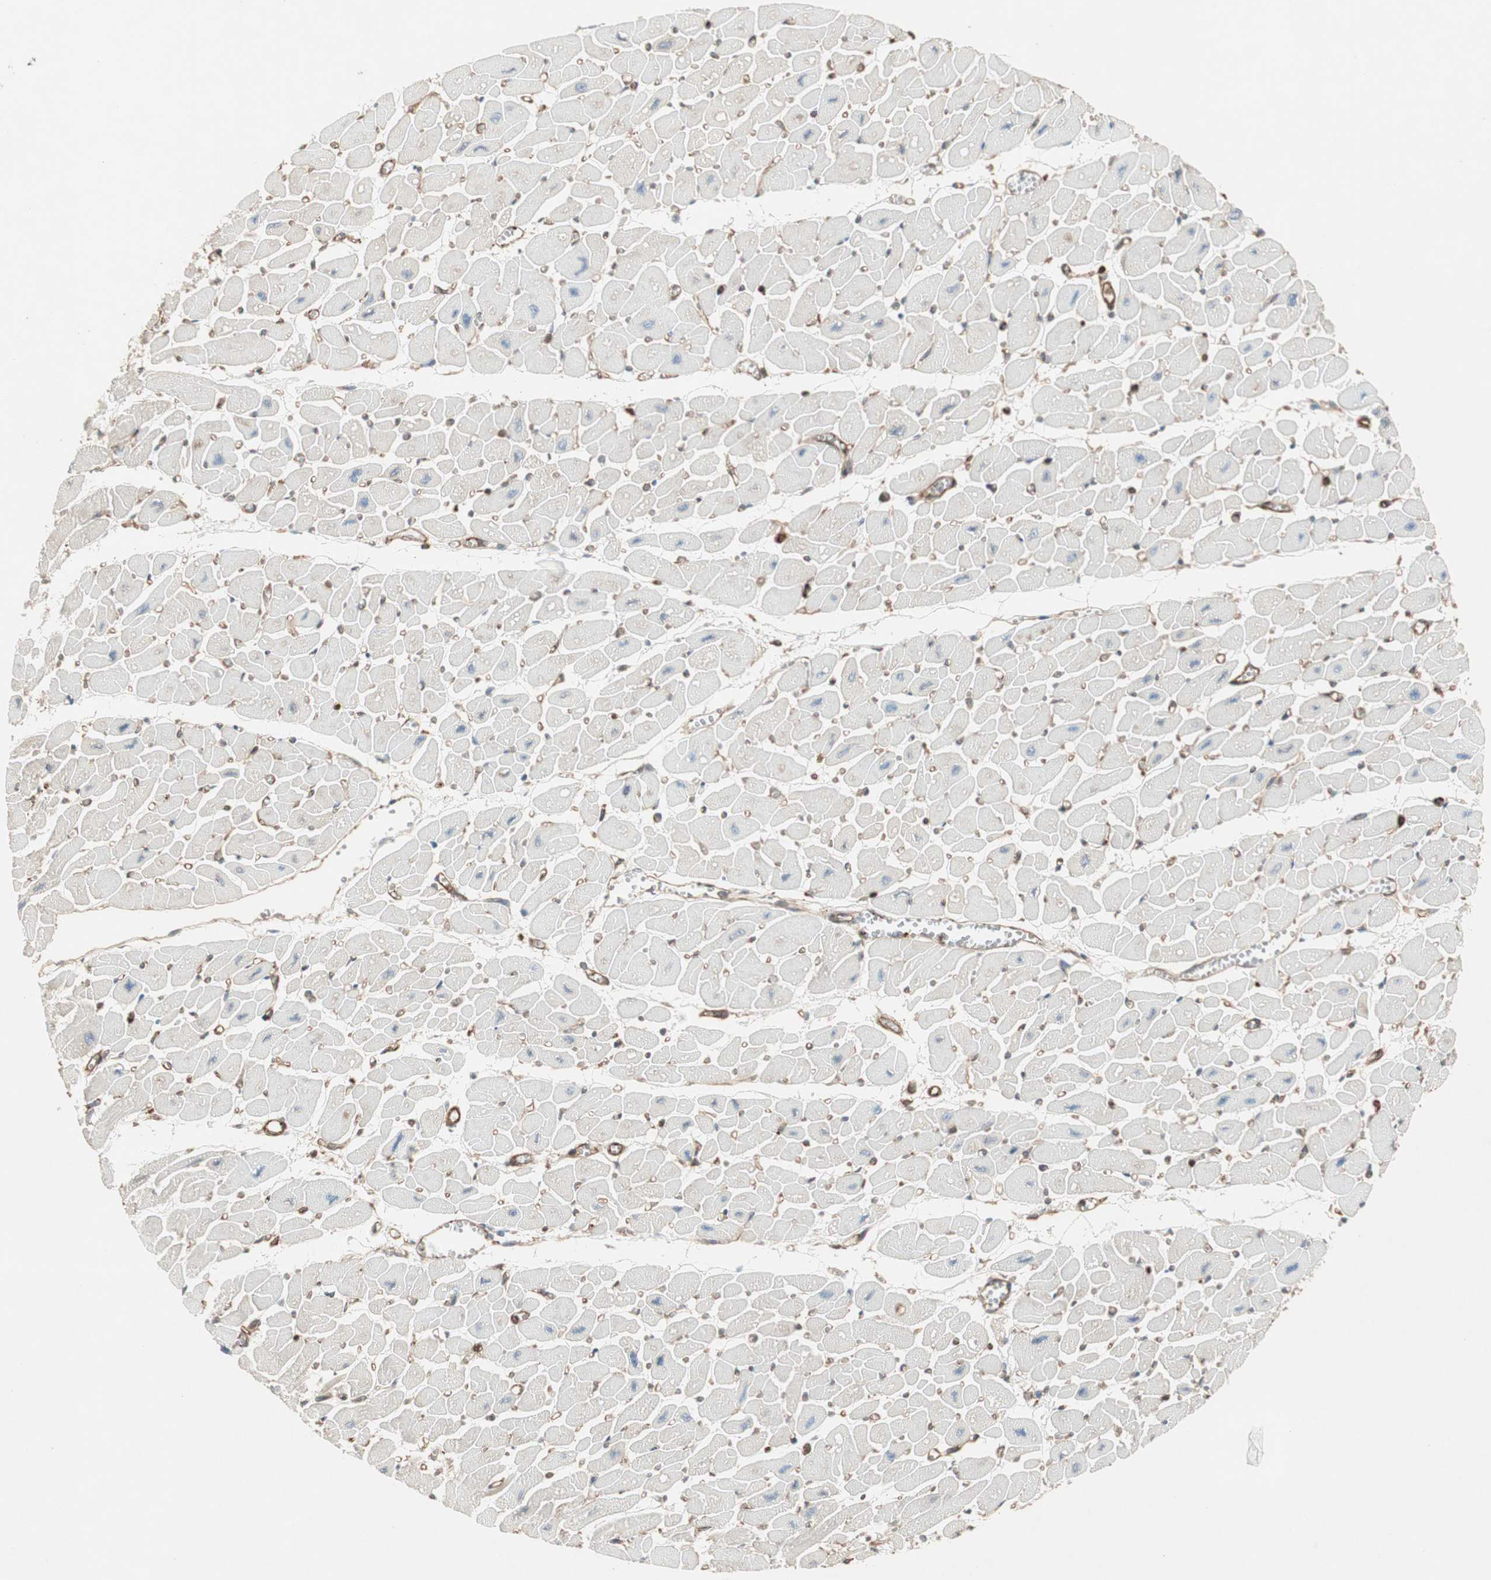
{"staining": {"intensity": "negative", "quantity": "none", "location": "none"}, "tissue": "heart muscle", "cell_type": "Cardiomyocytes", "image_type": "normal", "snomed": [{"axis": "morphology", "description": "Normal tissue, NOS"}, {"axis": "topography", "description": "Heart"}], "caption": "The photomicrograph displays no significant expression in cardiomyocytes of heart muscle. Nuclei are stained in blue.", "gene": "TCP11L1", "patient": {"sex": "female", "age": 54}}